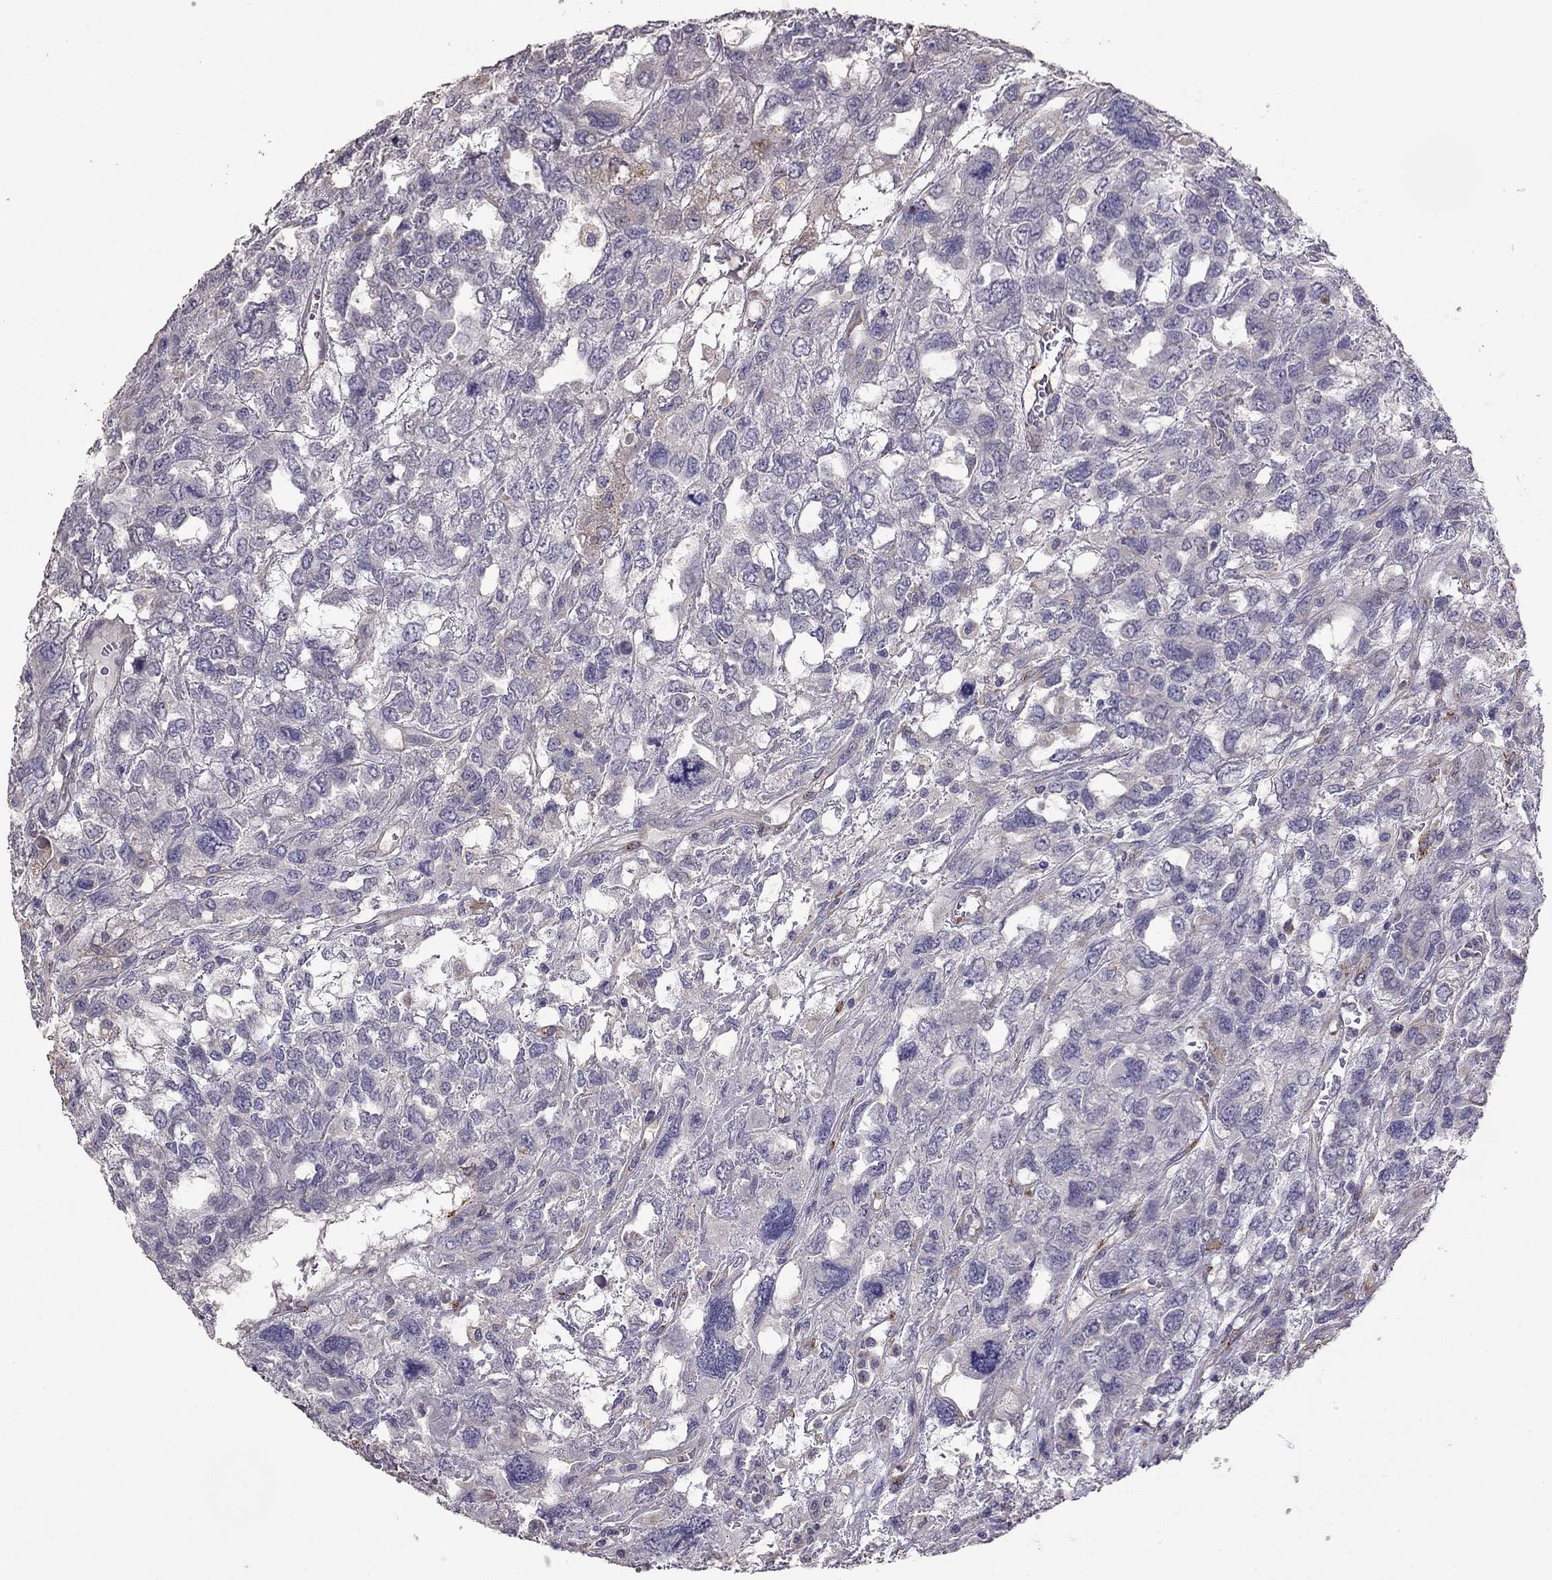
{"staining": {"intensity": "negative", "quantity": "none", "location": "none"}, "tissue": "testis cancer", "cell_type": "Tumor cells", "image_type": "cancer", "snomed": [{"axis": "morphology", "description": "Seminoma, NOS"}, {"axis": "topography", "description": "Testis"}], "caption": "Tumor cells show no significant positivity in testis cancer. The staining was performed using DAB to visualize the protein expression in brown, while the nuclei were stained in blue with hematoxylin (Magnification: 20x).", "gene": "CDH9", "patient": {"sex": "male", "age": 52}}